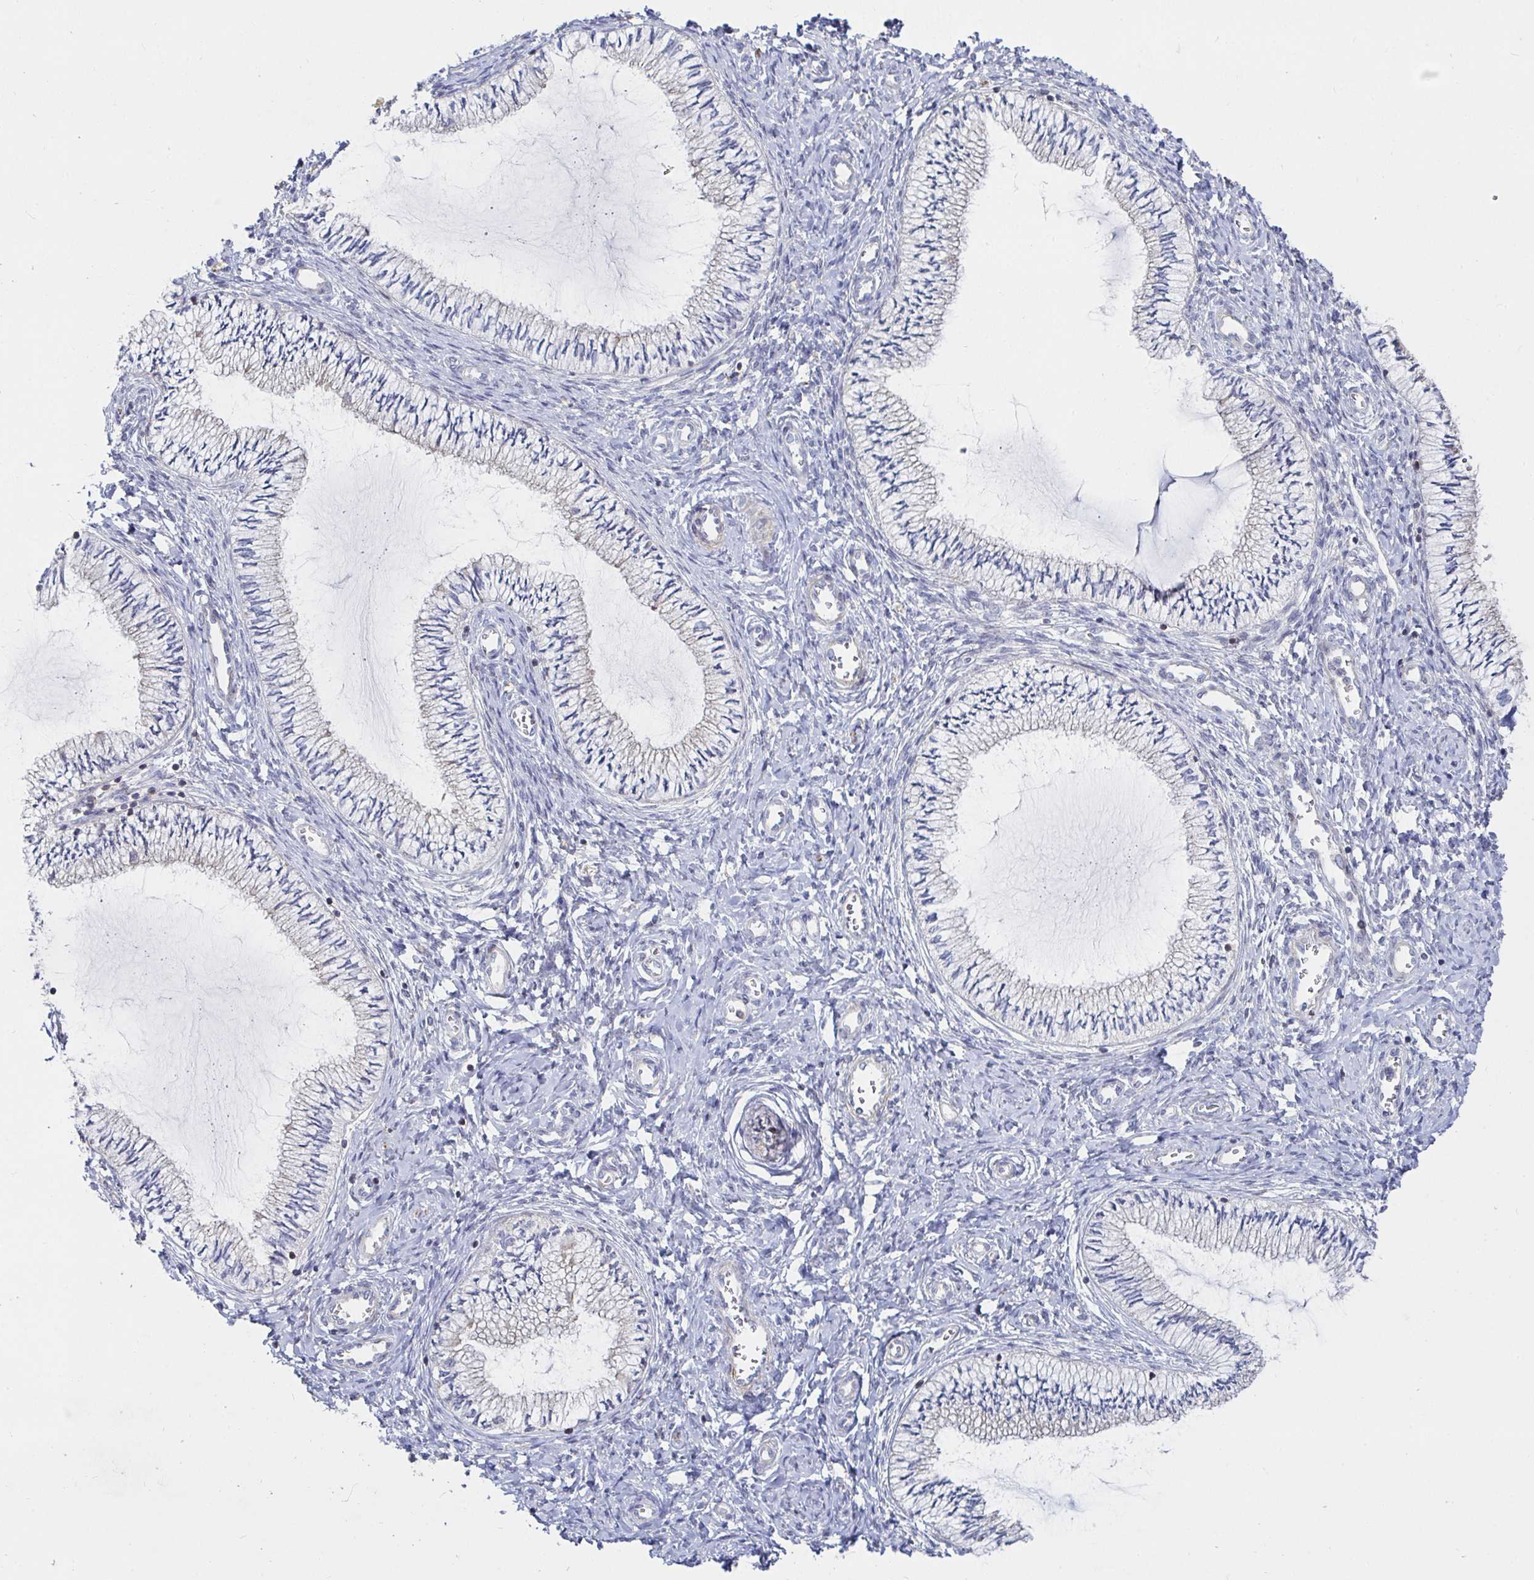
{"staining": {"intensity": "negative", "quantity": "none", "location": "none"}, "tissue": "cervix", "cell_type": "Glandular cells", "image_type": "normal", "snomed": [{"axis": "morphology", "description": "Normal tissue, NOS"}, {"axis": "topography", "description": "Cervix"}], "caption": "This is a photomicrograph of IHC staining of benign cervix, which shows no expression in glandular cells. (DAB IHC with hematoxylin counter stain).", "gene": "SSH2", "patient": {"sex": "female", "age": 24}}